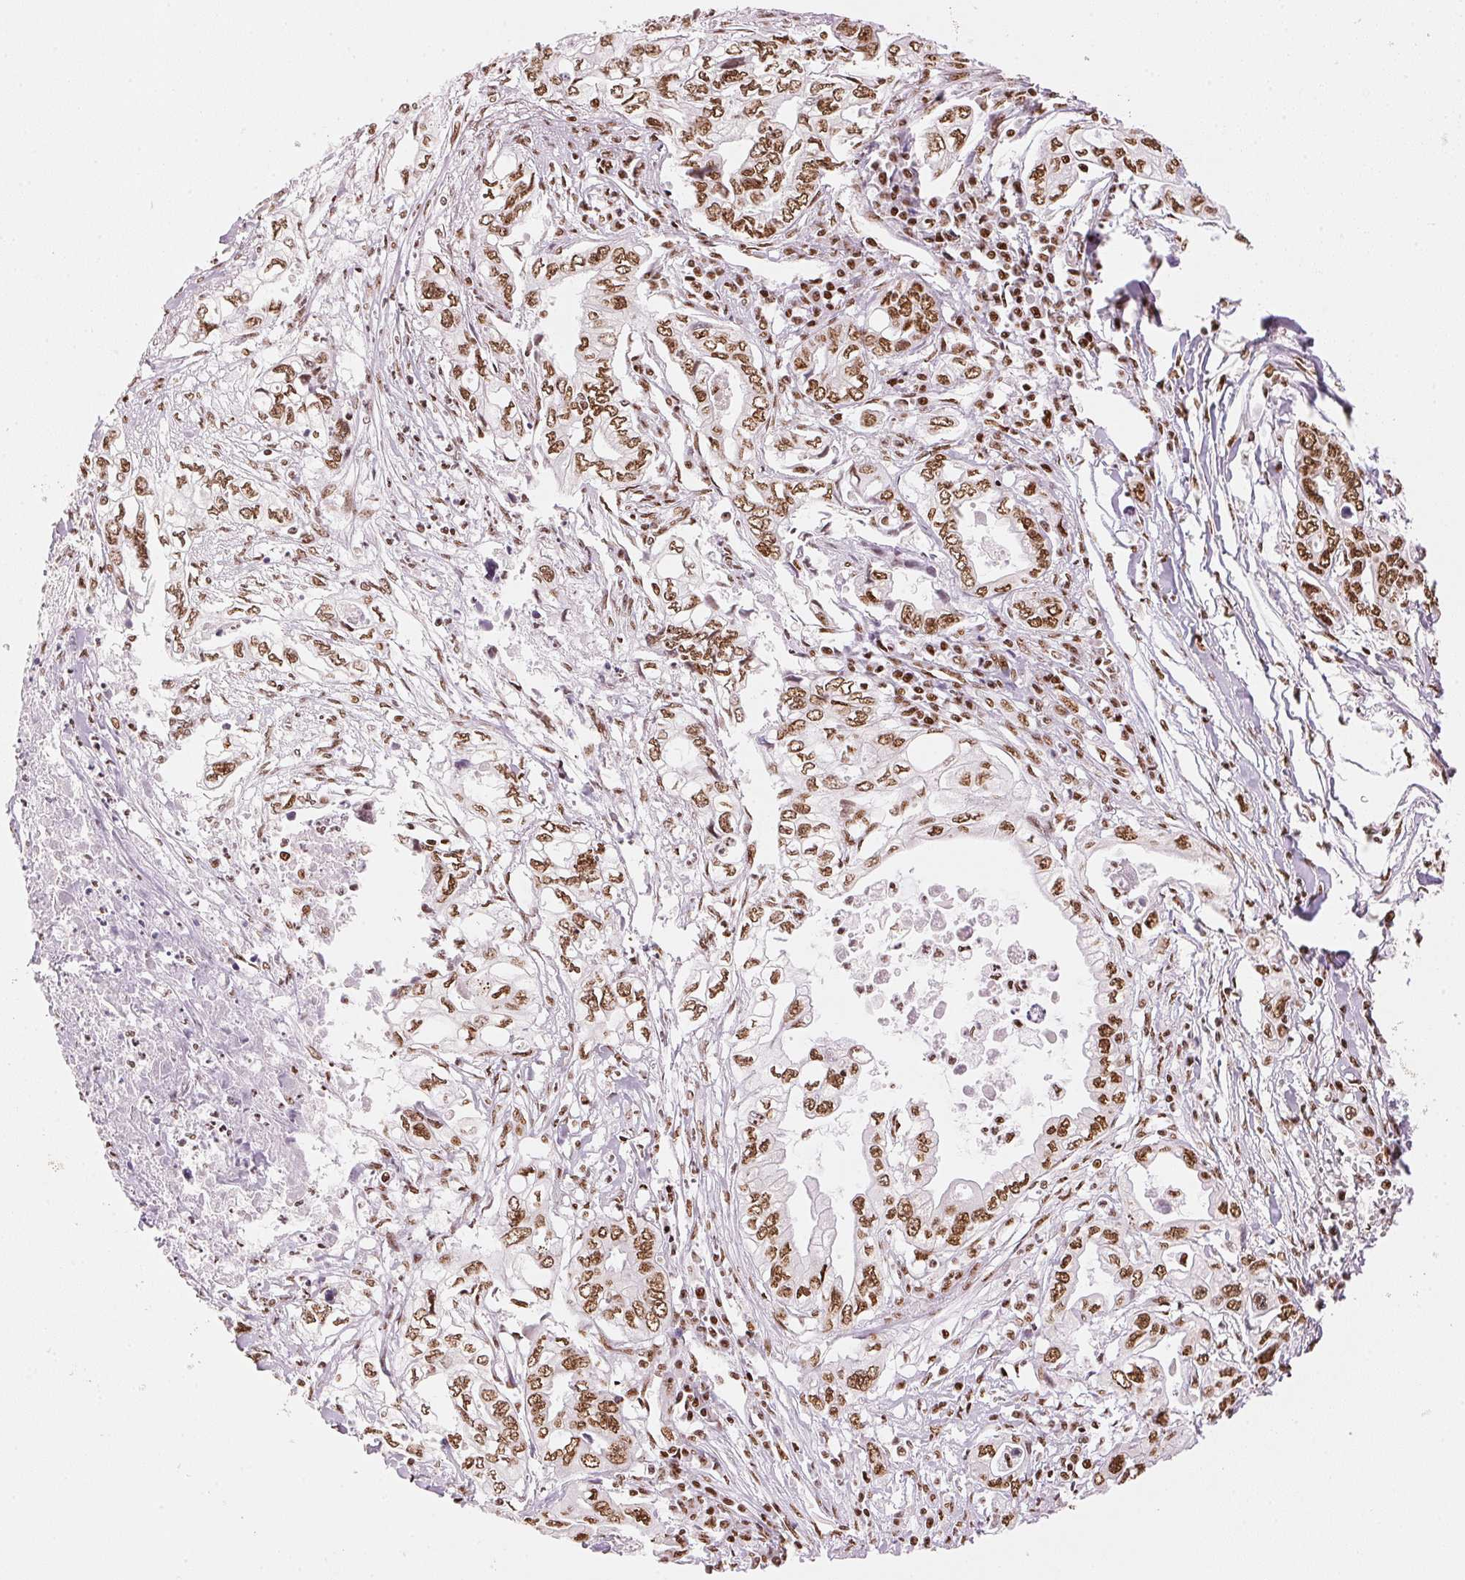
{"staining": {"intensity": "moderate", "quantity": ">75%", "location": "nuclear"}, "tissue": "pancreatic cancer", "cell_type": "Tumor cells", "image_type": "cancer", "snomed": [{"axis": "morphology", "description": "Adenocarcinoma, NOS"}, {"axis": "topography", "description": "Pancreas"}], "caption": "Adenocarcinoma (pancreatic) stained with a brown dye exhibits moderate nuclear positive expression in about >75% of tumor cells.", "gene": "NXF1", "patient": {"sex": "male", "age": 68}}